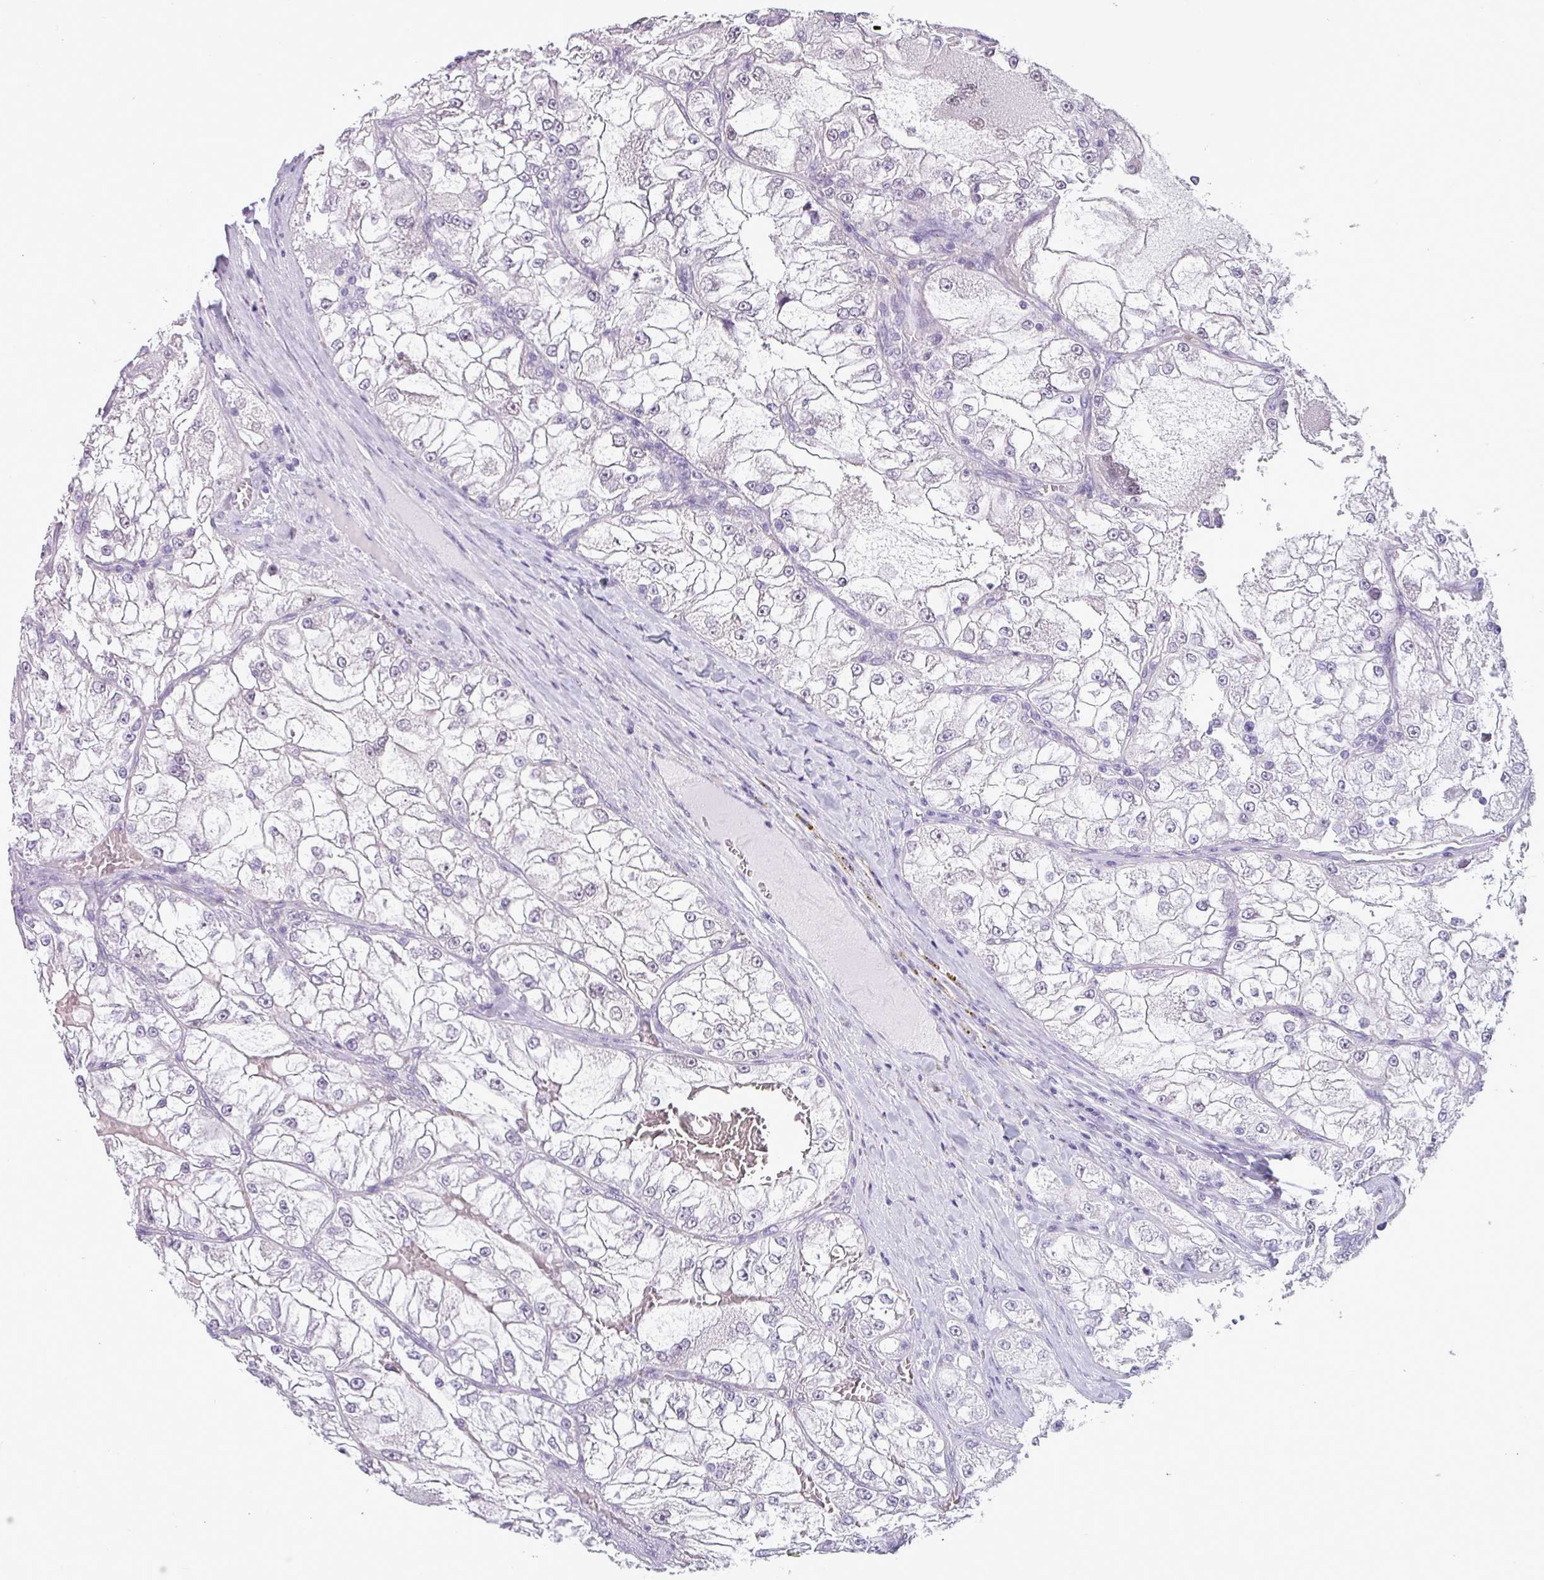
{"staining": {"intensity": "negative", "quantity": "none", "location": "none"}, "tissue": "renal cancer", "cell_type": "Tumor cells", "image_type": "cancer", "snomed": [{"axis": "morphology", "description": "Adenocarcinoma, NOS"}, {"axis": "topography", "description": "Kidney"}], "caption": "This is a image of immunohistochemistry staining of adenocarcinoma (renal), which shows no staining in tumor cells. (Stains: DAB (3,3'-diaminobenzidine) immunohistochemistry (IHC) with hematoxylin counter stain, Microscopy: brightfield microscopy at high magnification).", "gene": "SRGAP1", "patient": {"sex": "female", "age": 72}}